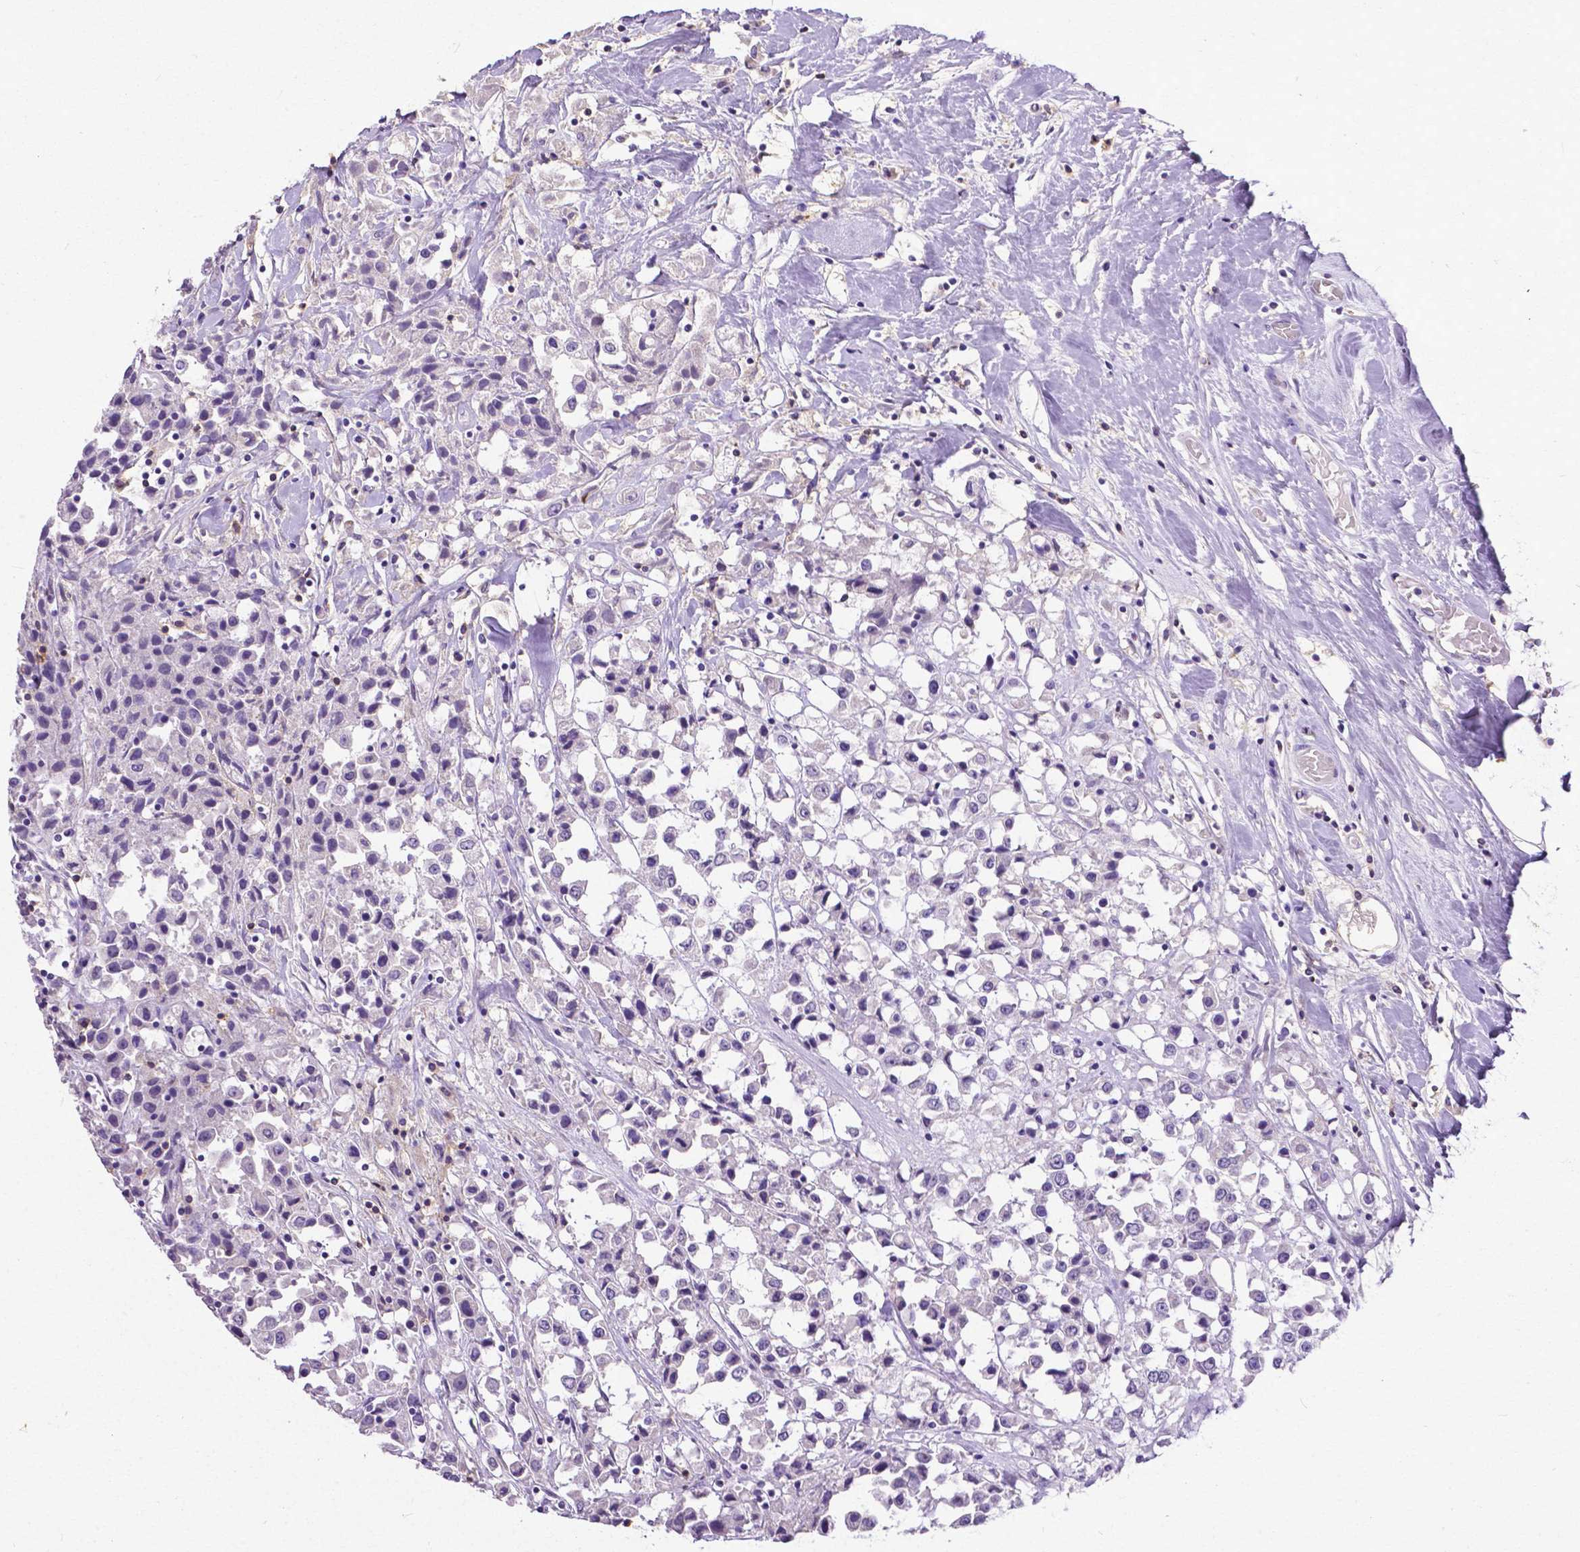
{"staining": {"intensity": "negative", "quantity": "none", "location": "none"}, "tissue": "breast cancer", "cell_type": "Tumor cells", "image_type": "cancer", "snomed": [{"axis": "morphology", "description": "Duct carcinoma"}, {"axis": "topography", "description": "Breast"}], "caption": "IHC of breast cancer exhibits no expression in tumor cells.", "gene": "CD4", "patient": {"sex": "female", "age": 61}}